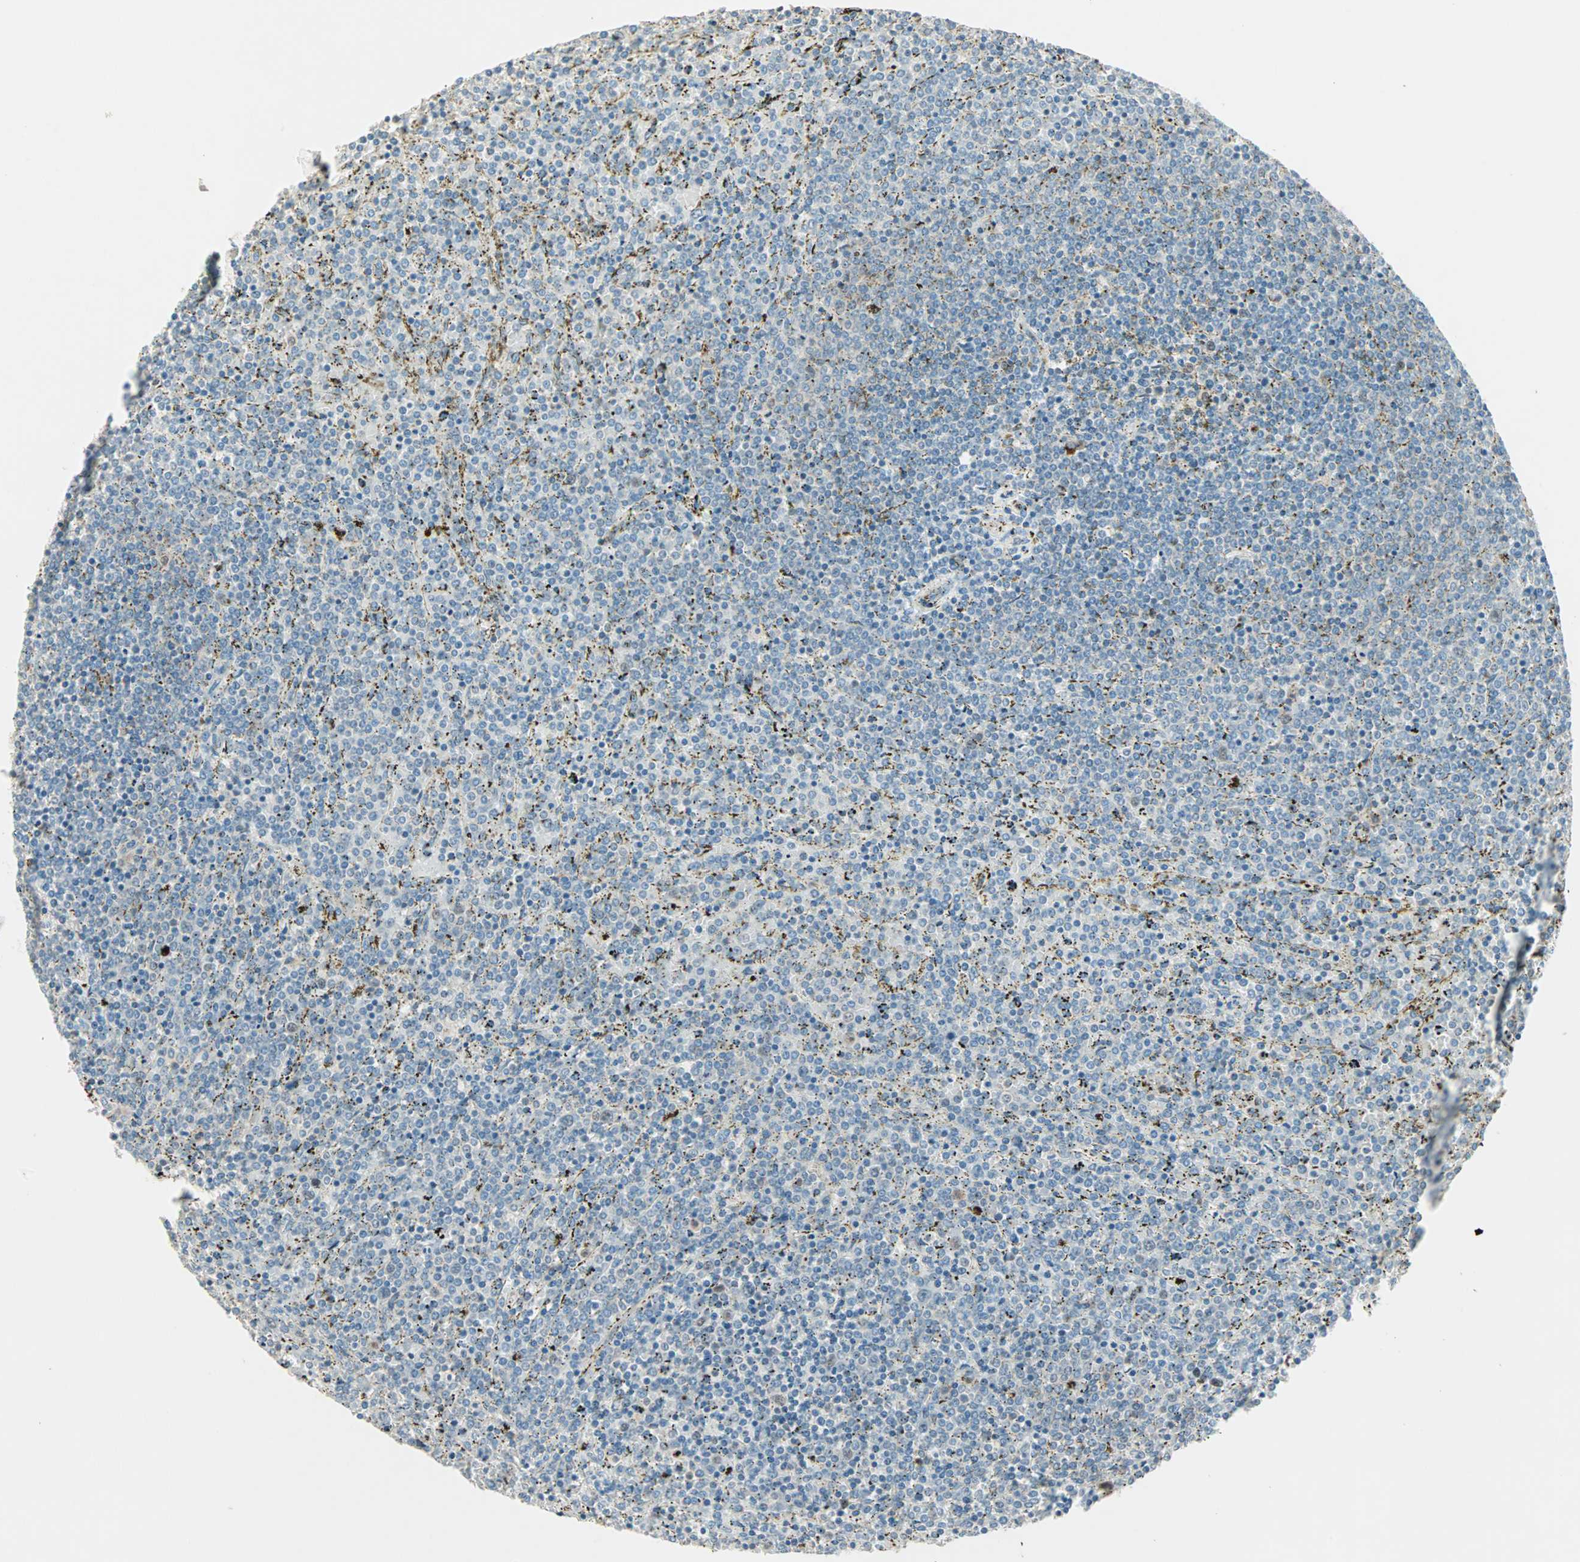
{"staining": {"intensity": "weak", "quantity": "<25%", "location": "cytoplasmic/membranous"}, "tissue": "lymphoma", "cell_type": "Tumor cells", "image_type": "cancer", "snomed": [{"axis": "morphology", "description": "Malignant lymphoma, non-Hodgkin's type, Low grade"}, {"axis": "topography", "description": "Spleen"}], "caption": "DAB (3,3'-diaminobenzidine) immunohistochemical staining of human malignant lymphoma, non-Hodgkin's type (low-grade) displays no significant staining in tumor cells.", "gene": "ZNF37A", "patient": {"sex": "female", "age": 77}}